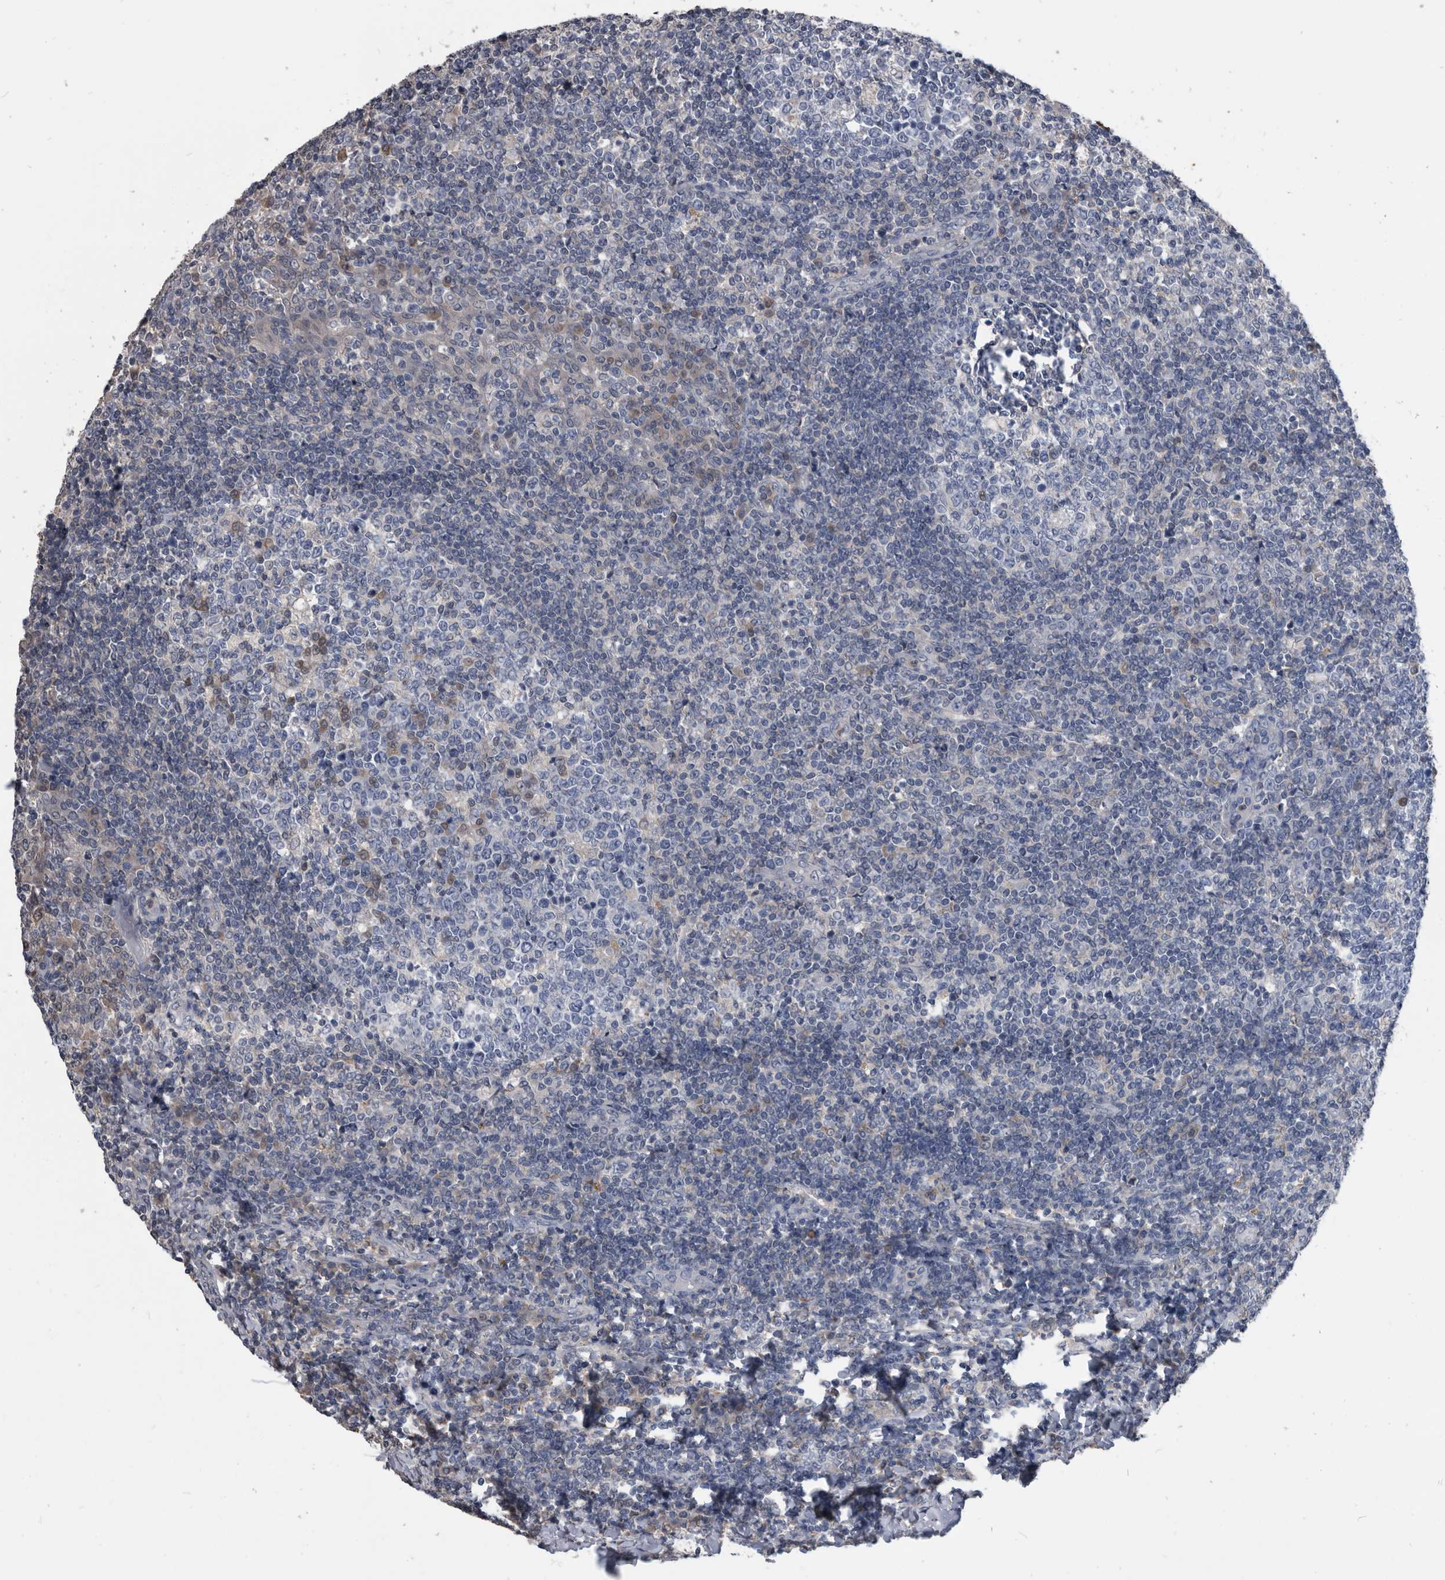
{"staining": {"intensity": "negative", "quantity": "none", "location": "none"}, "tissue": "tonsil", "cell_type": "Germinal center cells", "image_type": "normal", "snomed": [{"axis": "morphology", "description": "Normal tissue, NOS"}, {"axis": "topography", "description": "Tonsil"}], "caption": "This is an immunohistochemistry photomicrograph of benign human tonsil. There is no expression in germinal center cells.", "gene": "PDXK", "patient": {"sex": "female", "age": 19}}